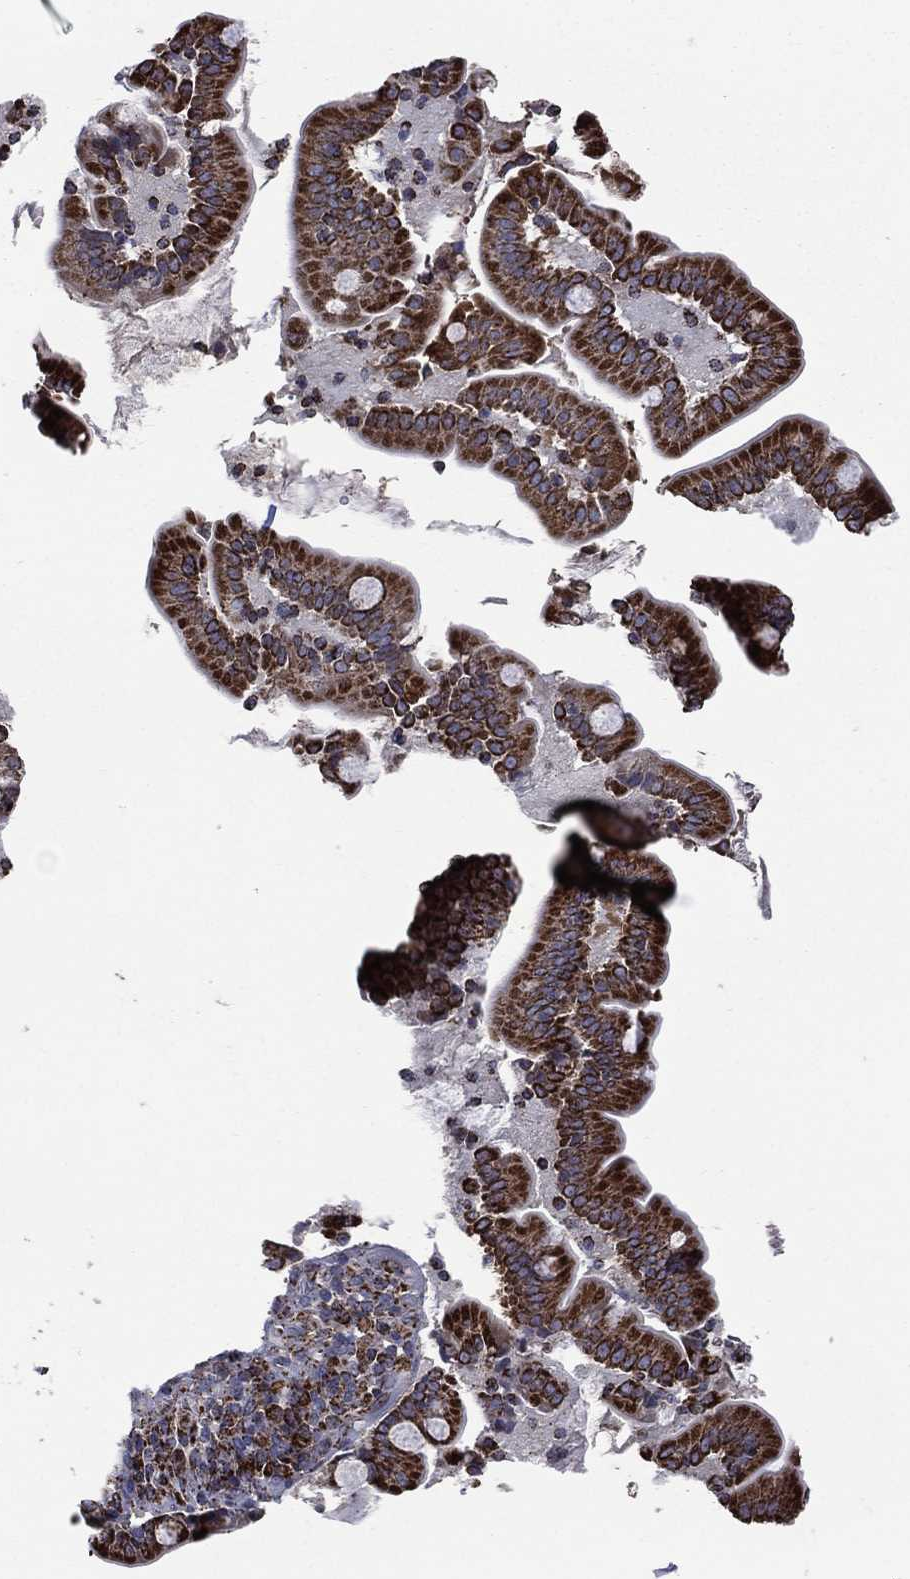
{"staining": {"intensity": "negative", "quantity": "none", "location": "none"}, "tissue": "soft tissue", "cell_type": "Fibroblasts", "image_type": "normal", "snomed": [{"axis": "morphology", "description": "Normal tissue, NOS"}, {"axis": "topography", "description": "Smooth muscle"}, {"axis": "topography", "description": "Duodenum"}, {"axis": "topography", "description": "Peripheral nerve tissue"}], "caption": "Soft tissue was stained to show a protein in brown. There is no significant staining in fibroblasts. Brightfield microscopy of immunohistochemistry (IHC) stained with DAB (3,3'-diaminobenzidine) (brown) and hematoxylin (blue), captured at high magnification.", "gene": "GOT2", "patient": {"sex": "female", "age": 61}}